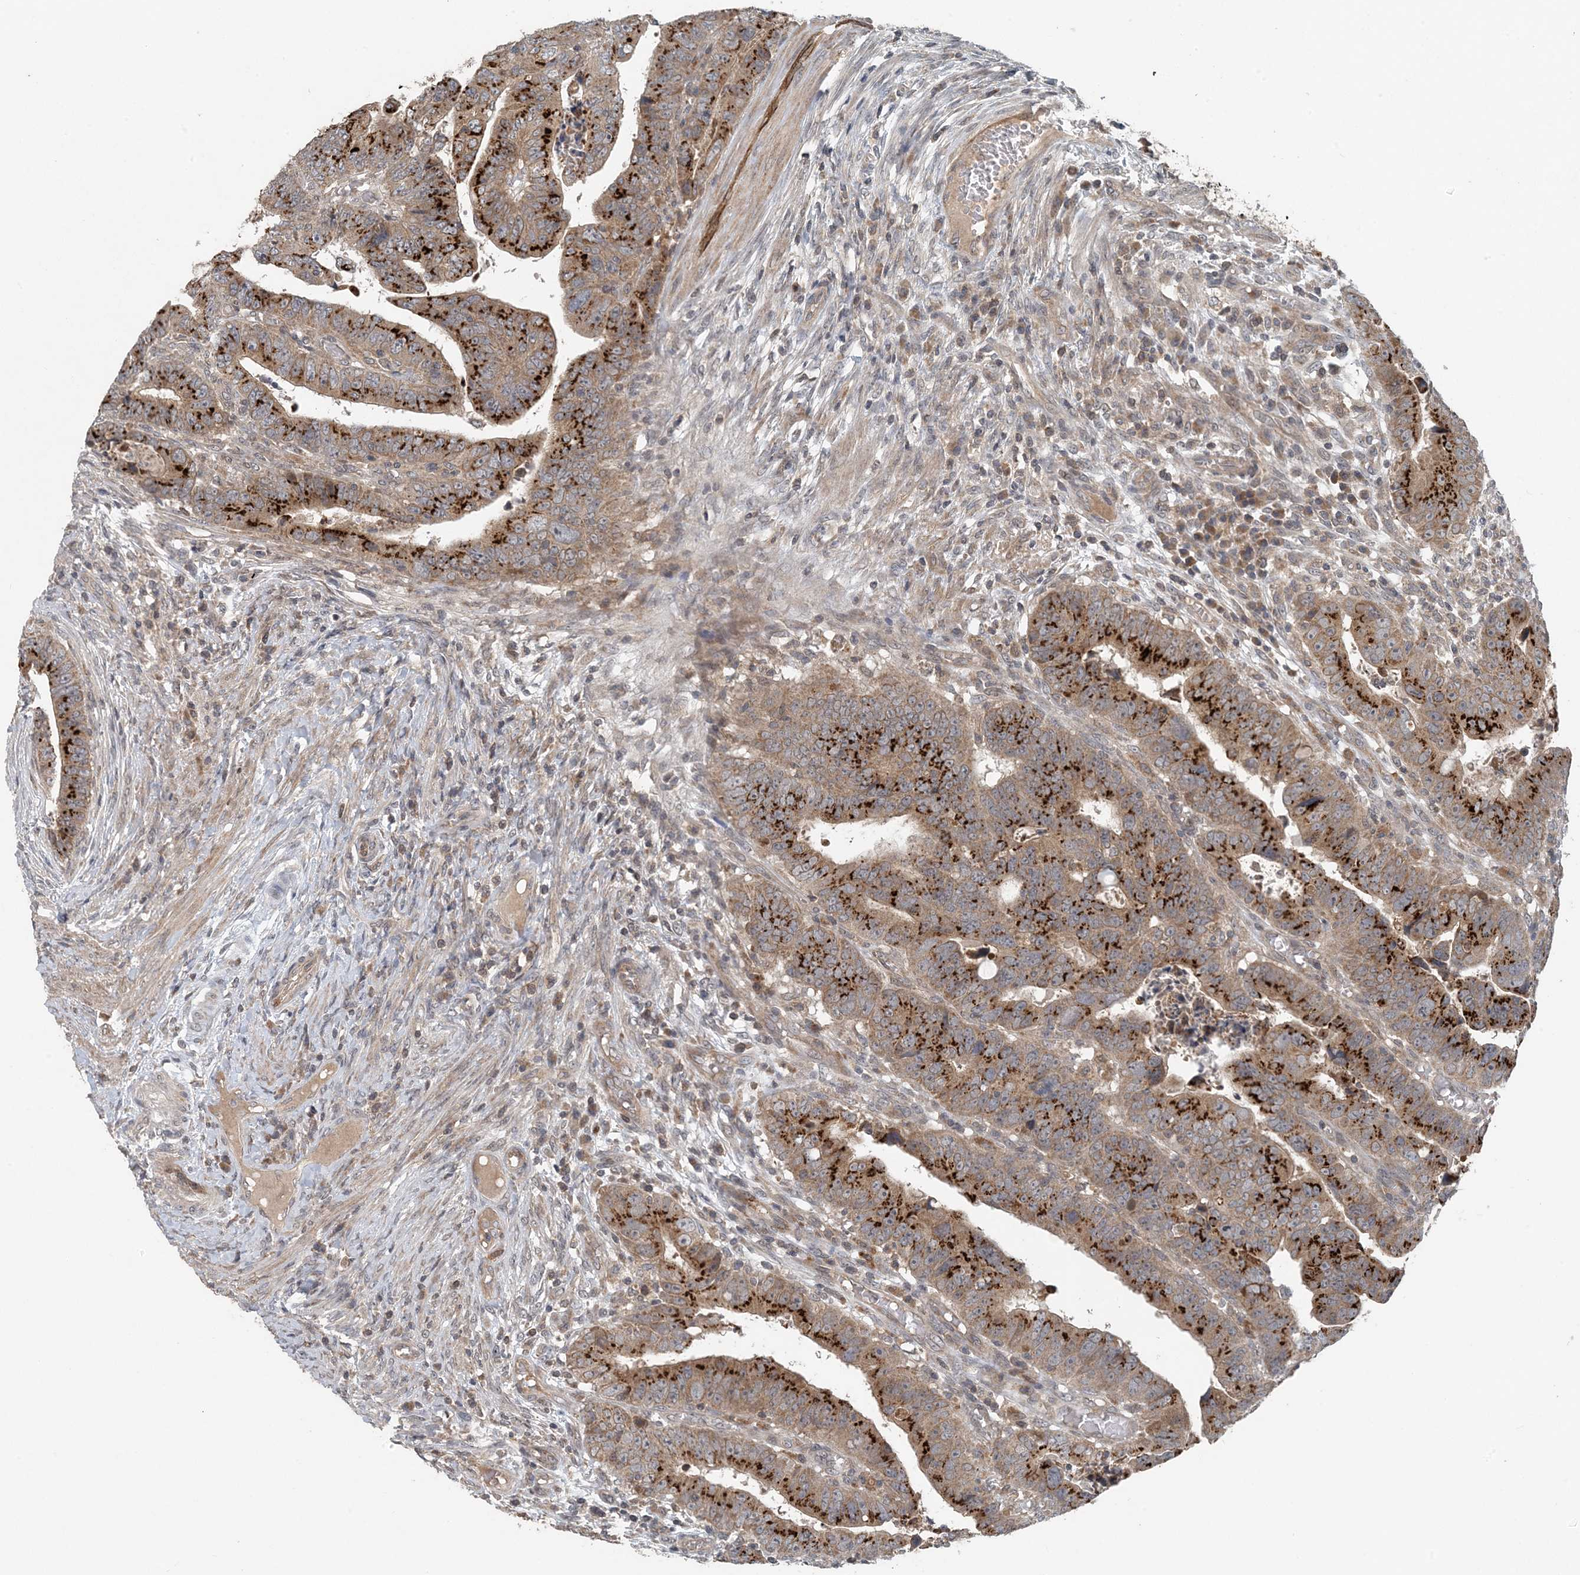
{"staining": {"intensity": "strong", "quantity": ">75%", "location": "cytoplasmic/membranous"}, "tissue": "colorectal cancer", "cell_type": "Tumor cells", "image_type": "cancer", "snomed": [{"axis": "morphology", "description": "Normal tissue, NOS"}, {"axis": "morphology", "description": "Adenocarcinoma, NOS"}, {"axis": "topography", "description": "Rectum"}], "caption": "Strong cytoplasmic/membranous positivity for a protein is seen in about >75% of tumor cells of colorectal cancer (adenocarcinoma) using IHC.", "gene": "MYO9B", "patient": {"sex": "female", "age": 65}}